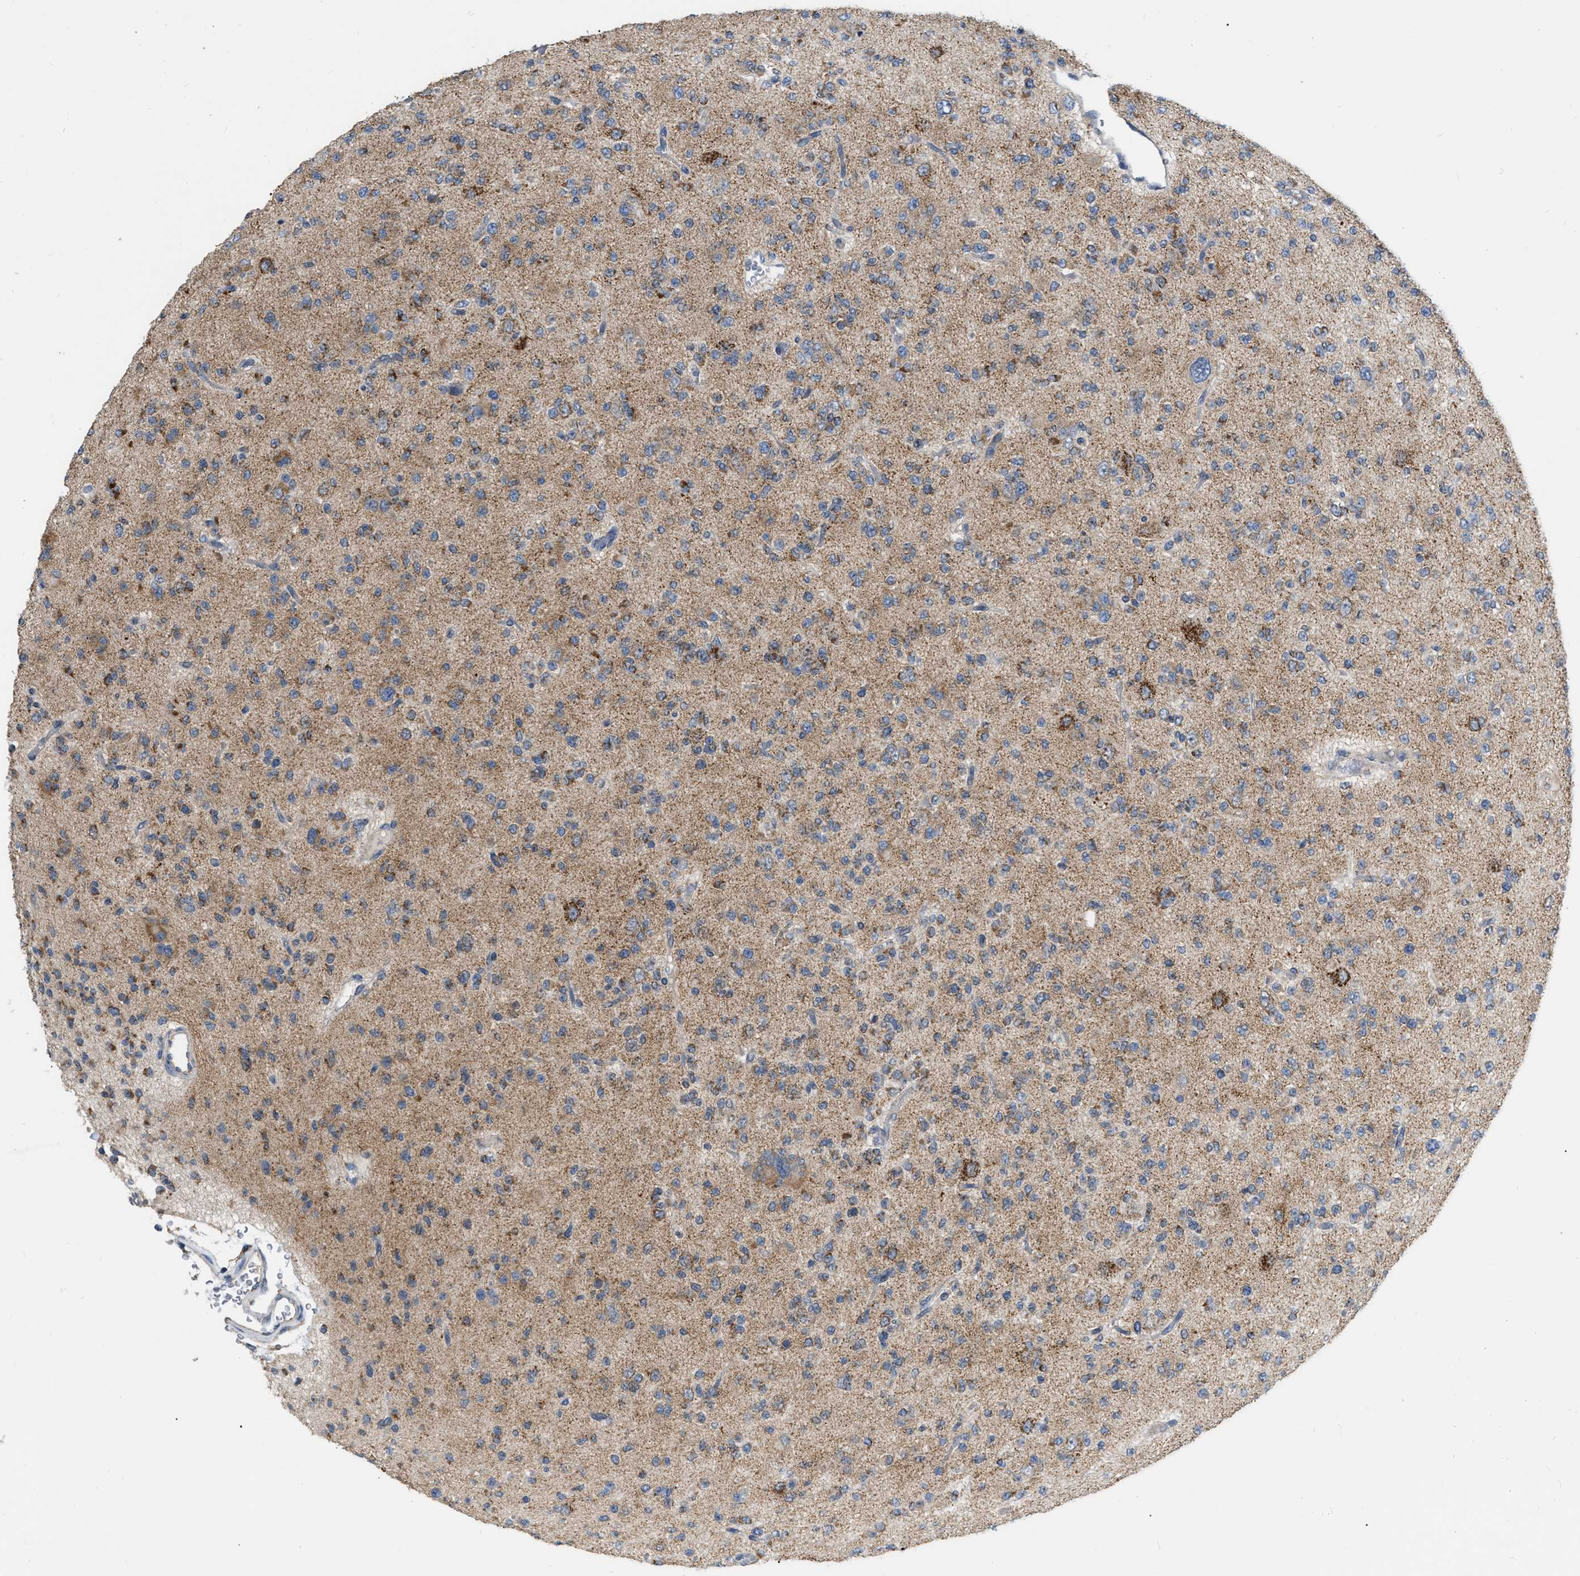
{"staining": {"intensity": "moderate", "quantity": "<25%", "location": "cytoplasmic/membranous"}, "tissue": "glioma", "cell_type": "Tumor cells", "image_type": "cancer", "snomed": [{"axis": "morphology", "description": "Glioma, malignant, Low grade"}, {"axis": "topography", "description": "Brain"}], "caption": "Protein analysis of malignant glioma (low-grade) tissue exhibits moderate cytoplasmic/membranous expression in approximately <25% of tumor cells.", "gene": "DDX56", "patient": {"sex": "male", "age": 38}}